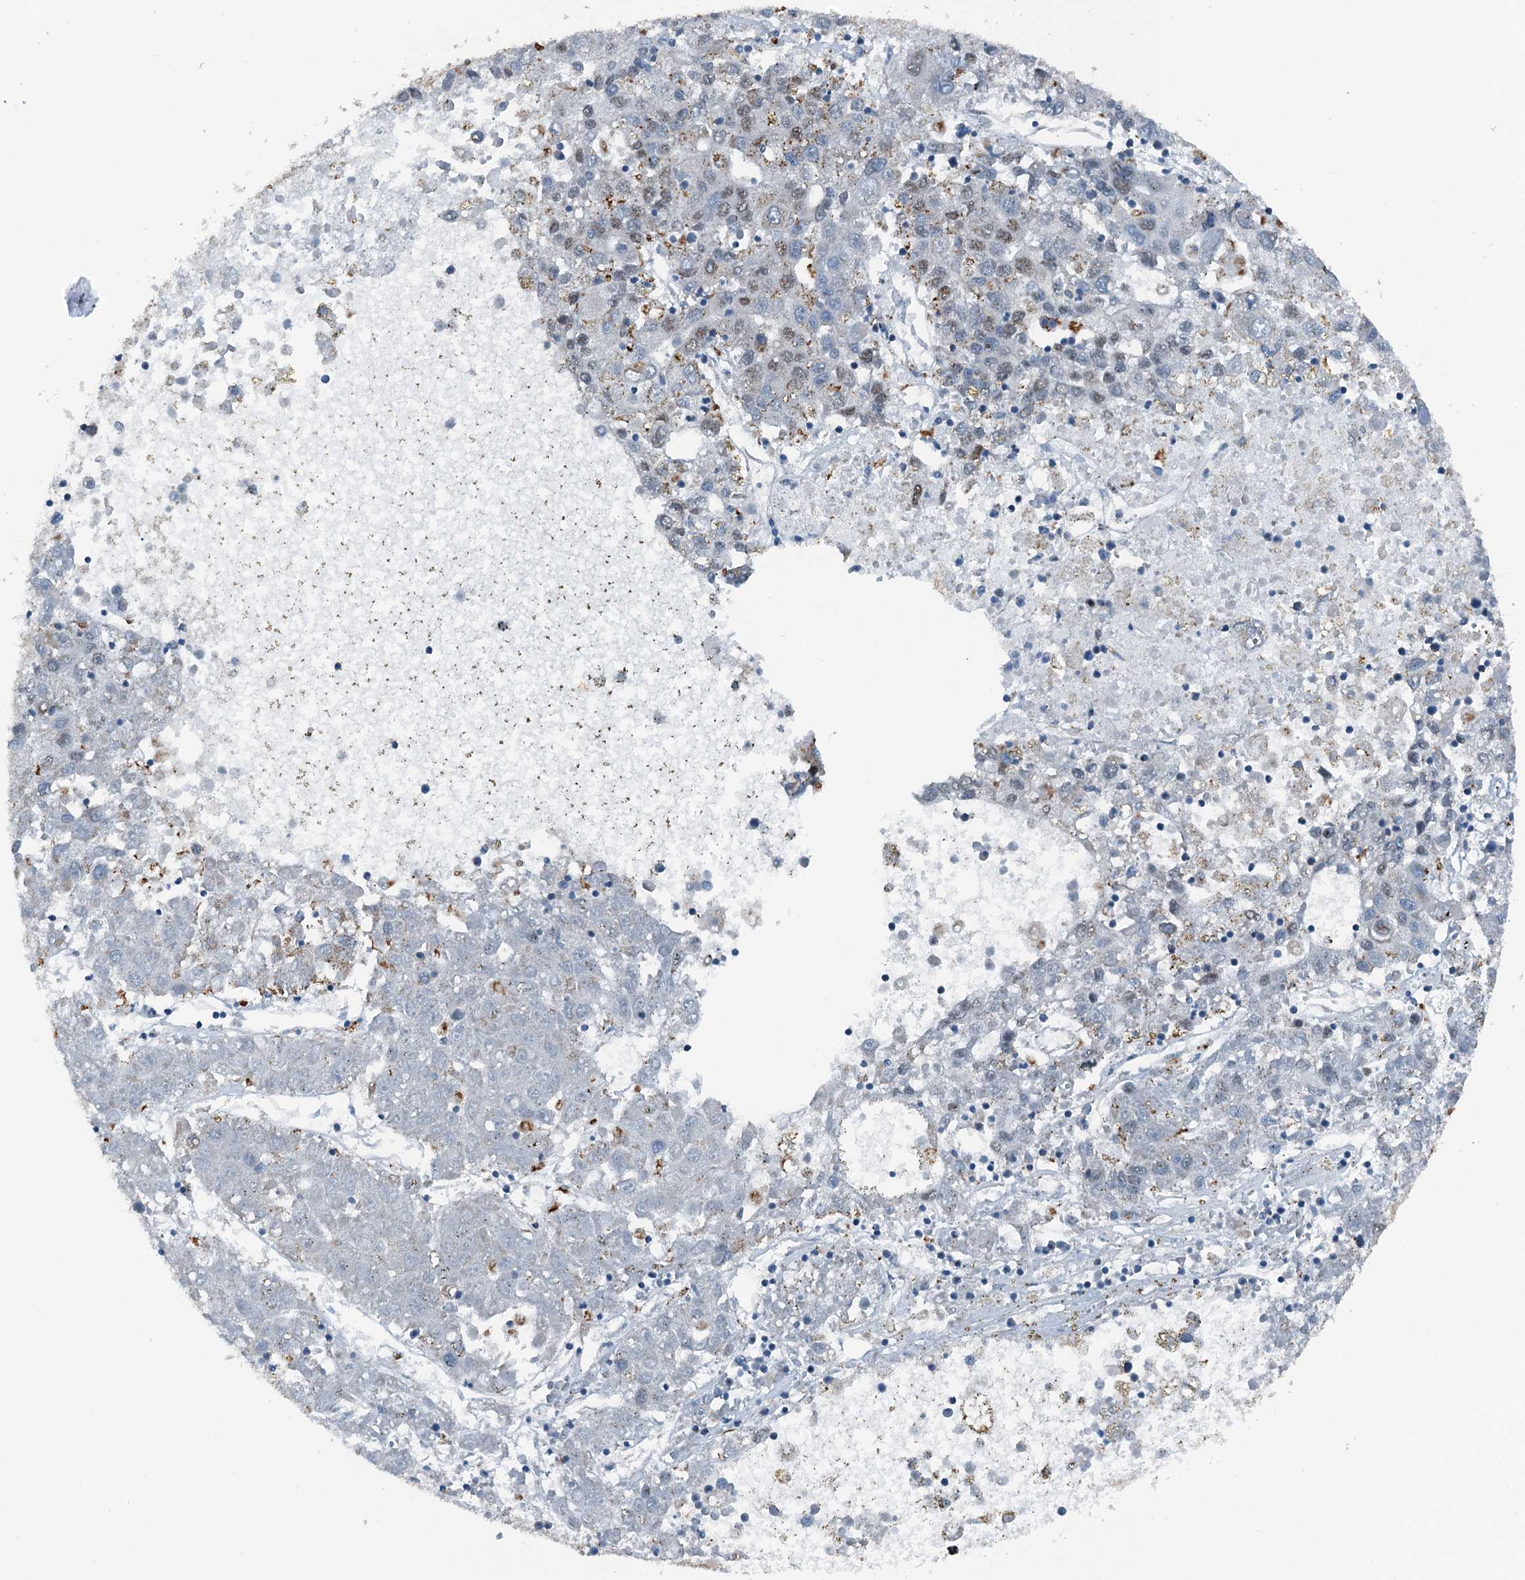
{"staining": {"intensity": "negative", "quantity": "none", "location": "none"}, "tissue": "liver cancer", "cell_type": "Tumor cells", "image_type": "cancer", "snomed": [{"axis": "morphology", "description": "Carcinoma, Hepatocellular, NOS"}, {"axis": "topography", "description": "Liver"}], "caption": "Tumor cells are negative for protein expression in human liver cancer.", "gene": "BMERB1", "patient": {"sex": "male", "age": 49}}